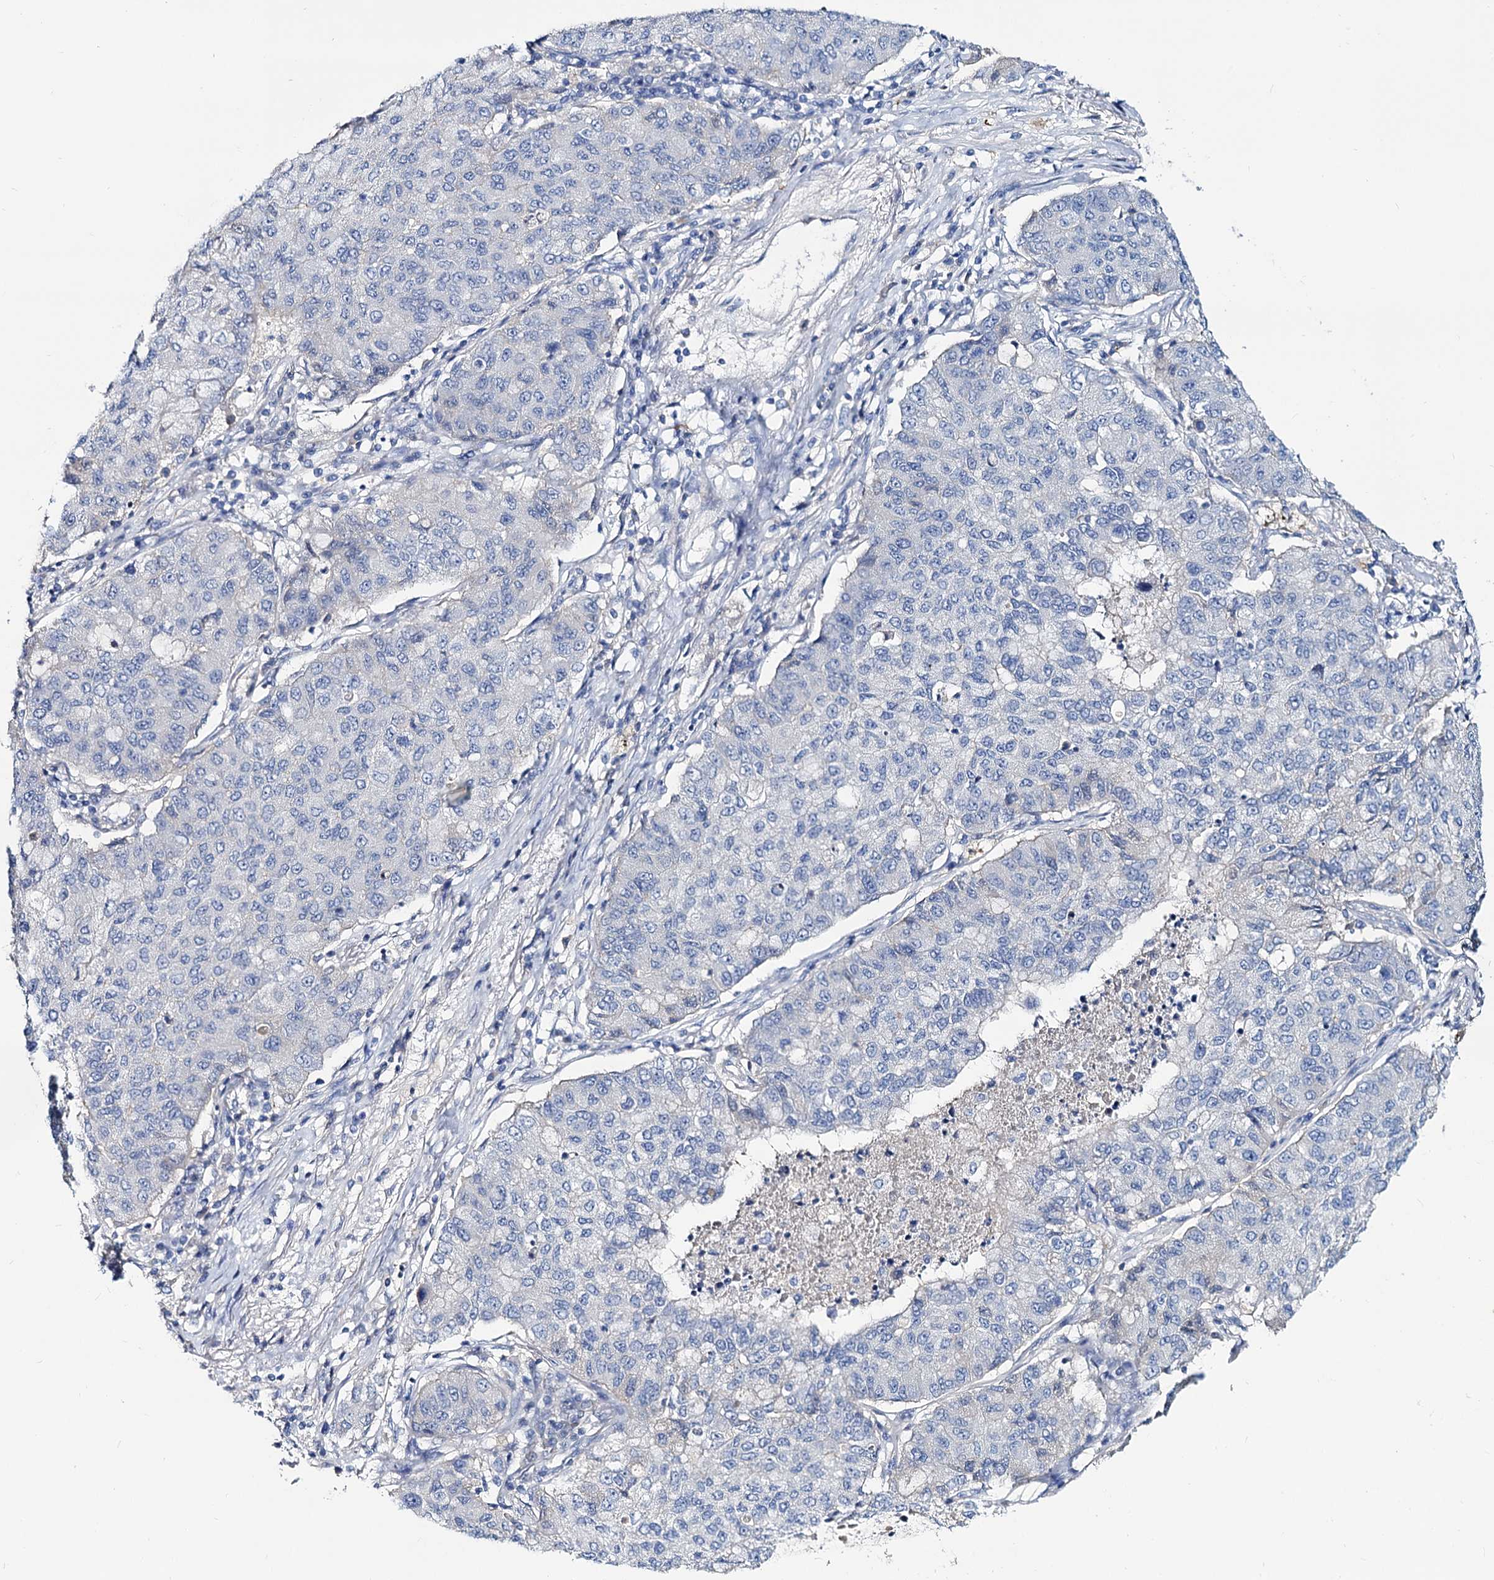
{"staining": {"intensity": "negative", "quantity": "none", "location": "none"}, "tissue": "lung cancer", "cell_type": "Tumor cells", "image_type": "cancer", "snomed": [{"axis": "morphology", "description": "Squamous cell carcinoma, NOS"}, {"axis": "topography", "description": "Lung"}], "caption": "This is an immunohistochemistry (IHC) histopathology image of human lung cancer. There is no expression in tumor cells.", "gene": "DYDC2", "patient": {"sex": "male", "age": 74}}